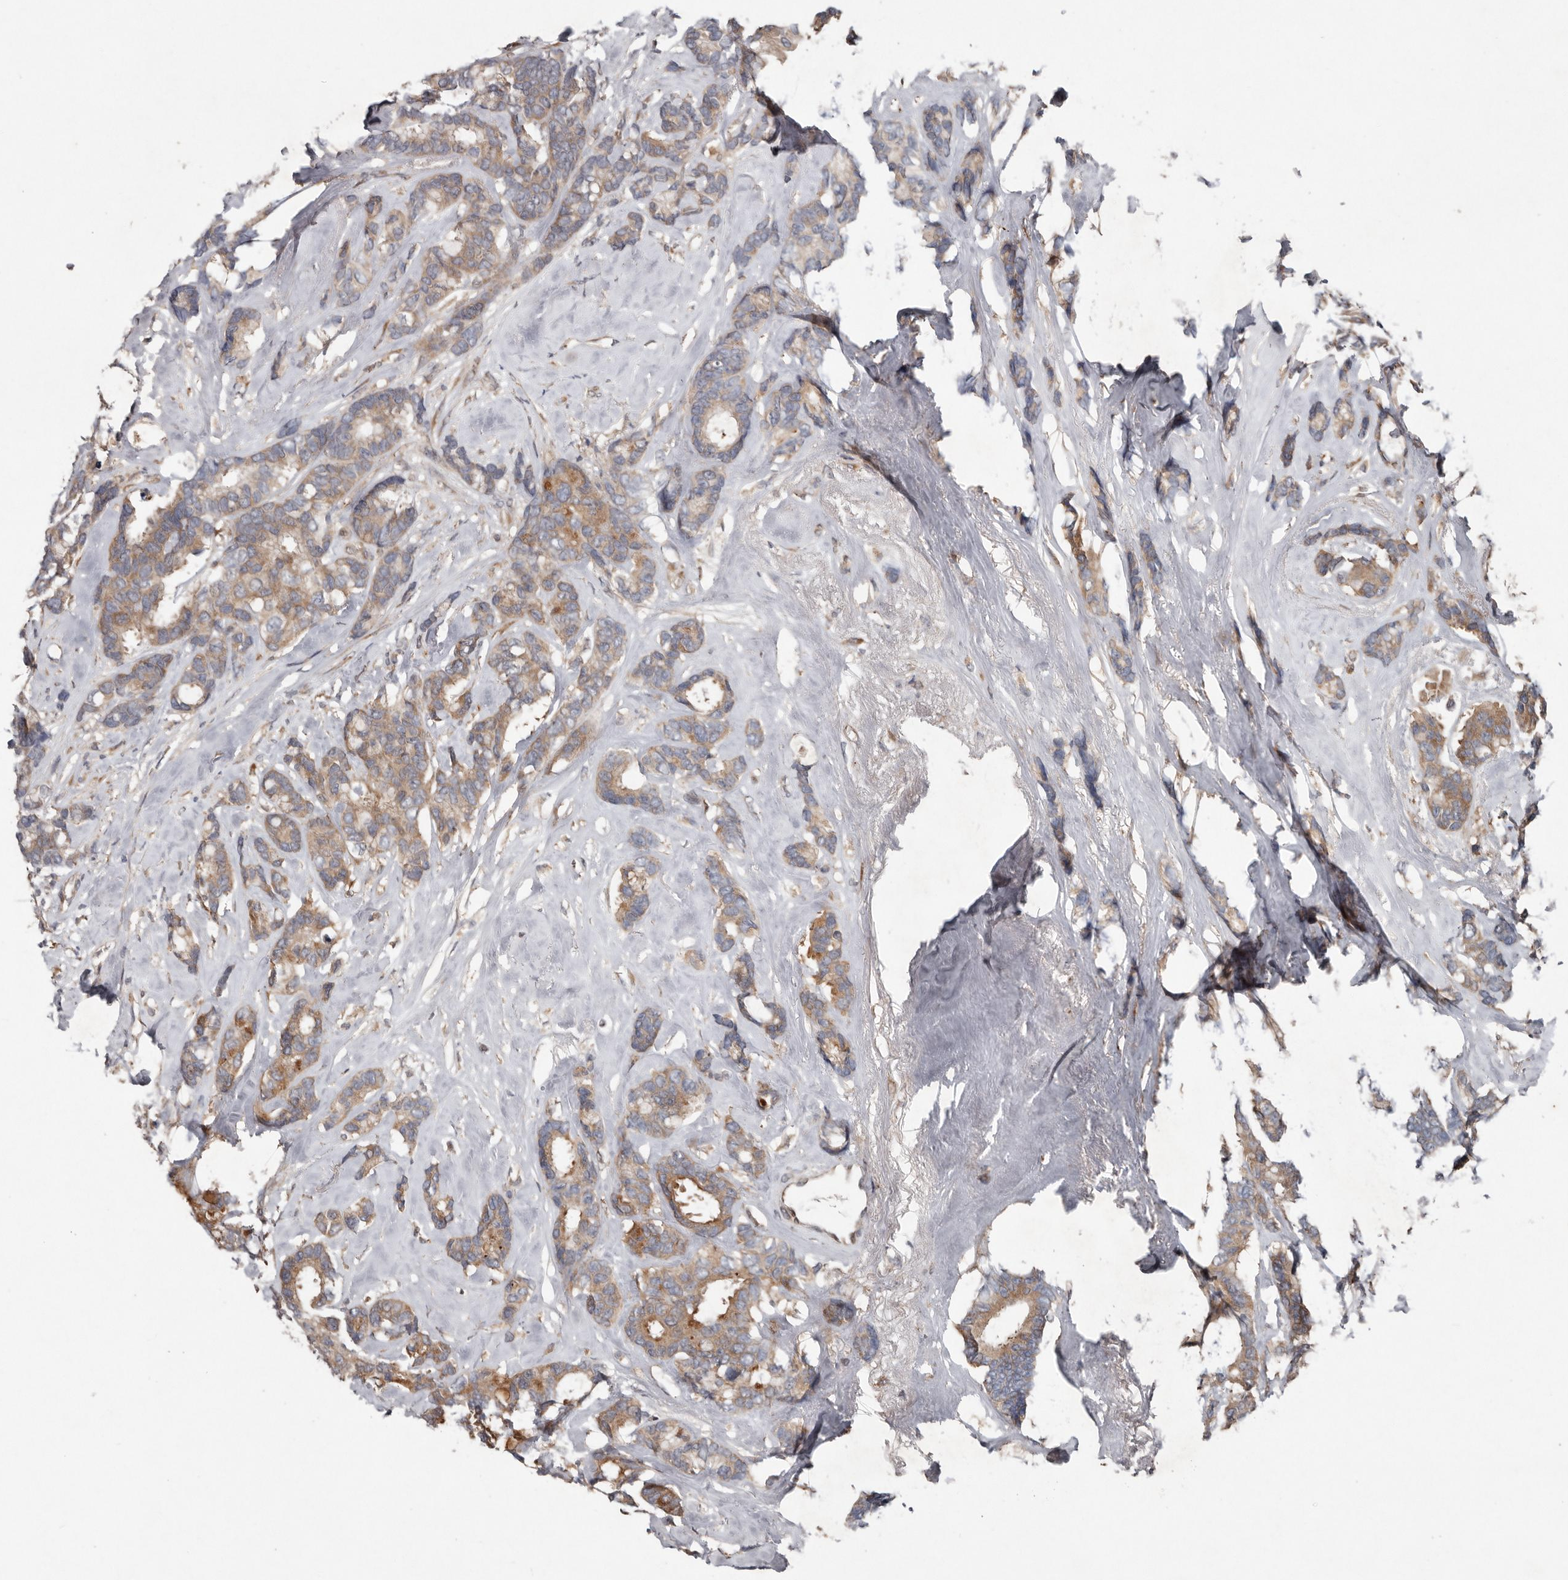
{"staining": {"intensity": "moderate", "quantity": "25%-75%", "location": "cytoplasmic/membranous"}, "tissue": "breast cancer", "cell_type": "Tumor cells", "image_type": "cancer", "snomed": [{"axis": "morphology", "description": "Duct carcinoma"}, {"axis": "topography", "description": "Breast"}], "caption": "Immunohistochemistry of human breast cancer (intraductal carcinoma) displays medium levels of moderate cytoplasmic/membranous positivity in about 25%-75% of tumor cells.", "gene": "CHML", "patient": {"sex": "female", "age": 87}}